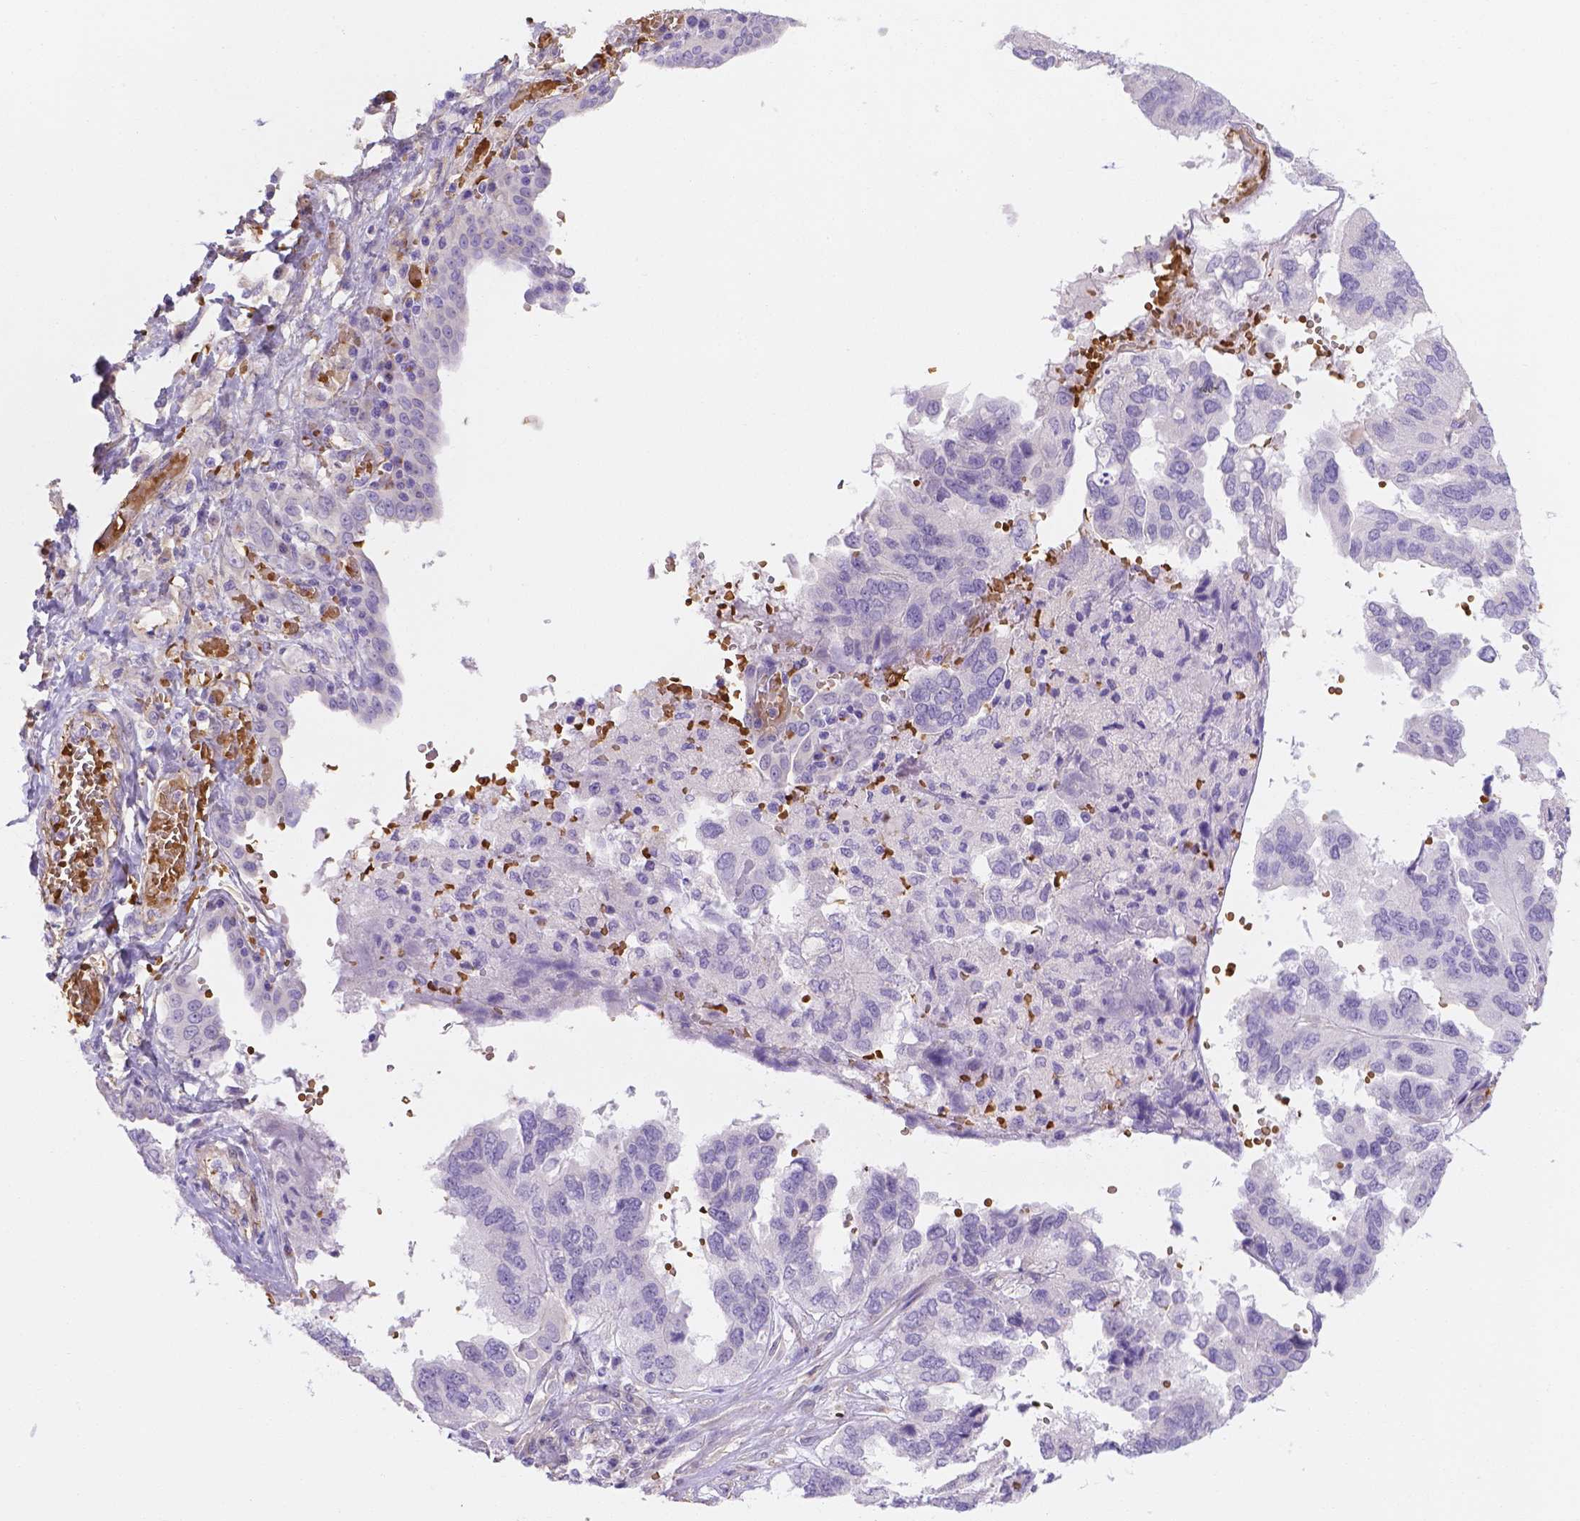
{"staining": {"intensity": "negative", "quantity": "none", "location": "none"}, "tissue": "ovarian cancer", "cell_type": "Tumor cells", "image_type": "cancer", "snomed": [{"axis": "morphology", "description": "Cystadenocarcinoma, serous, NOS"}, {"axis": "topography", "description": "Ovary"}], "caption": "Micrograph shows no significant protein staining in tumor cells of serous cystadenocarcinoma (ovarian).", "gene": "SLC40A1", "patient": {"sex": "female", "age": 79}}